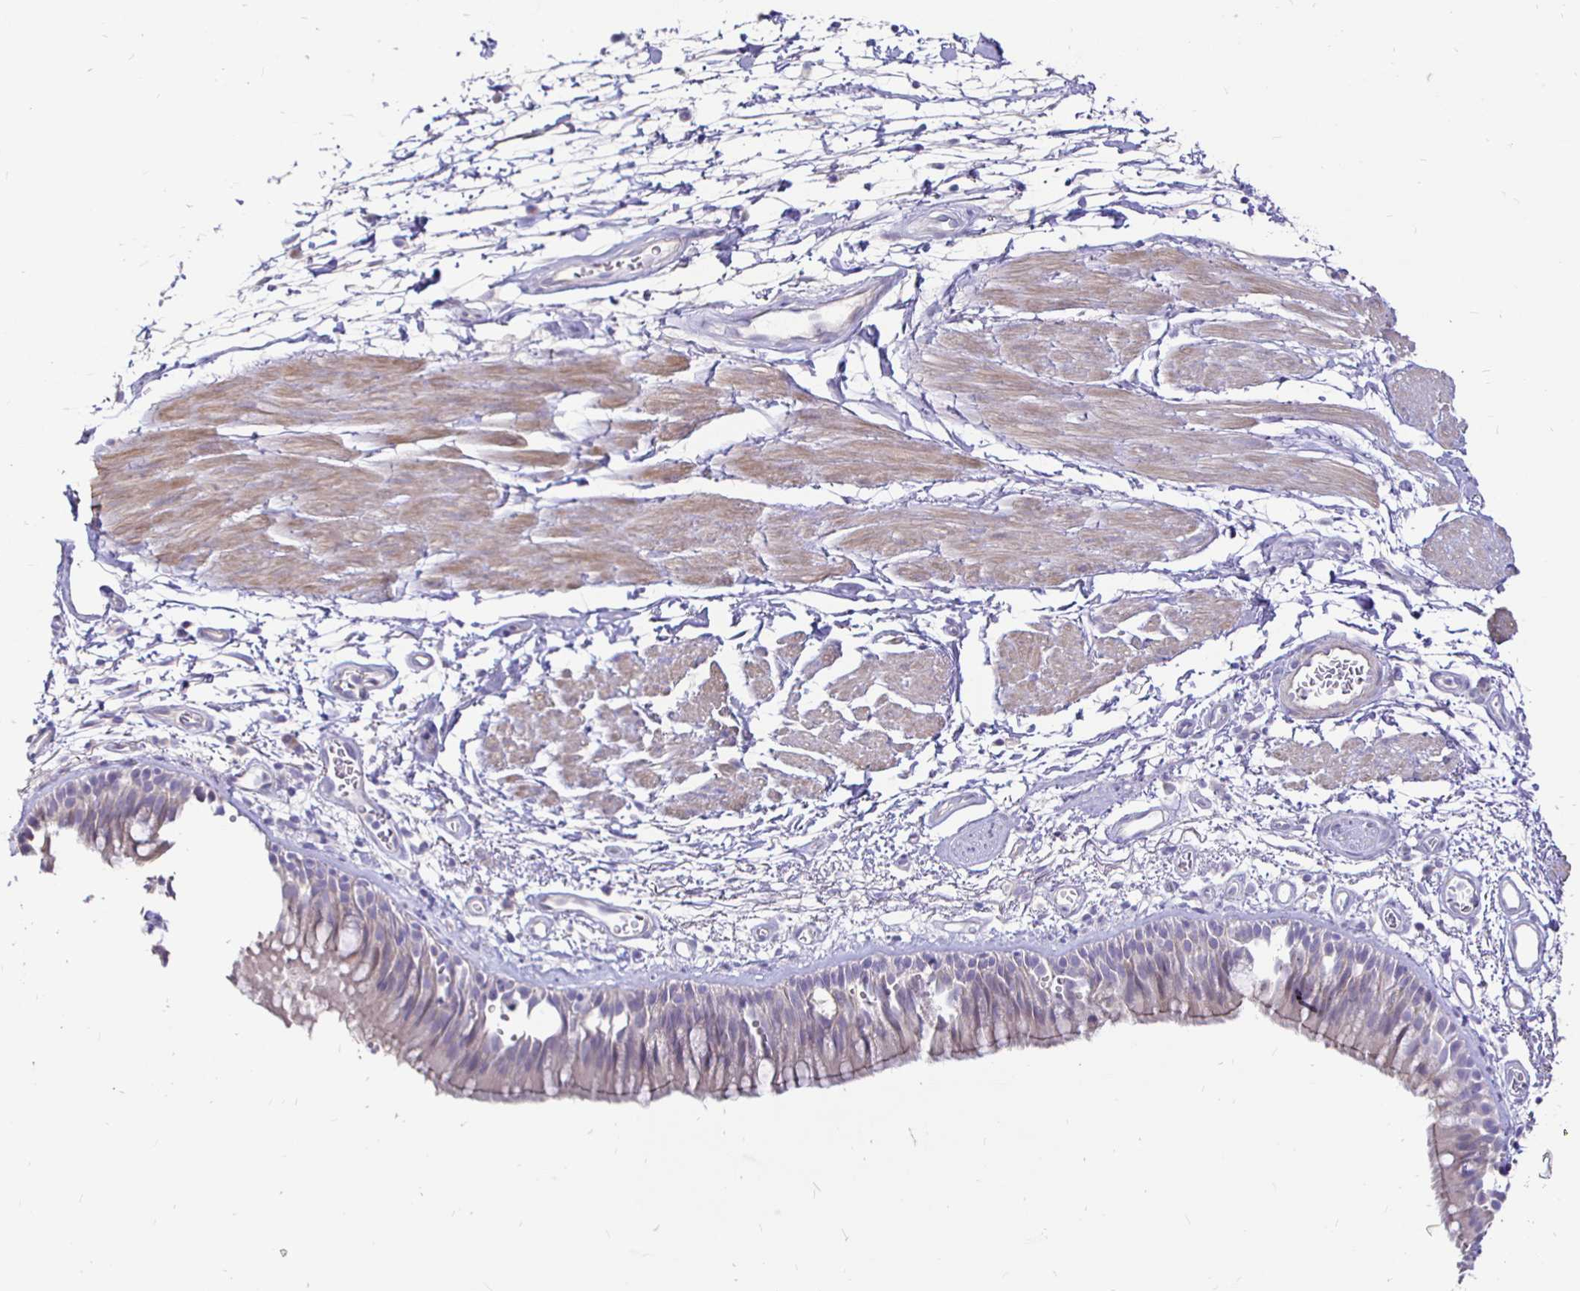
{"staining": {"intensity": "weak", "quantity": "<25%", "location": "cytoplasmic/membranous"}, "tissue": "bronchus", "cell_type": "Respiratory epithelial cells", "image_type": "normal", "snomed": [{"axis": "morphology", "description": "Normal tissue, NOS"}, {"axis": "morphology", "description": "Squamous cell carcinoma, NOS"}, {"axis": "topography", "description": "Cartilage tissue"}, {"axis": "topography", "description": "Bronchus"}, {"axis": "topography", "description": "Lung"}], "caption": "Immunohistochemical staining of unremarkable bronchus exhibits no significant positivity in respiratory epithelial cells. (DAB immunohistochemistry, high magnification).", "gene": "NECAB1", "patient": {"sex": "male", "age": 66}}